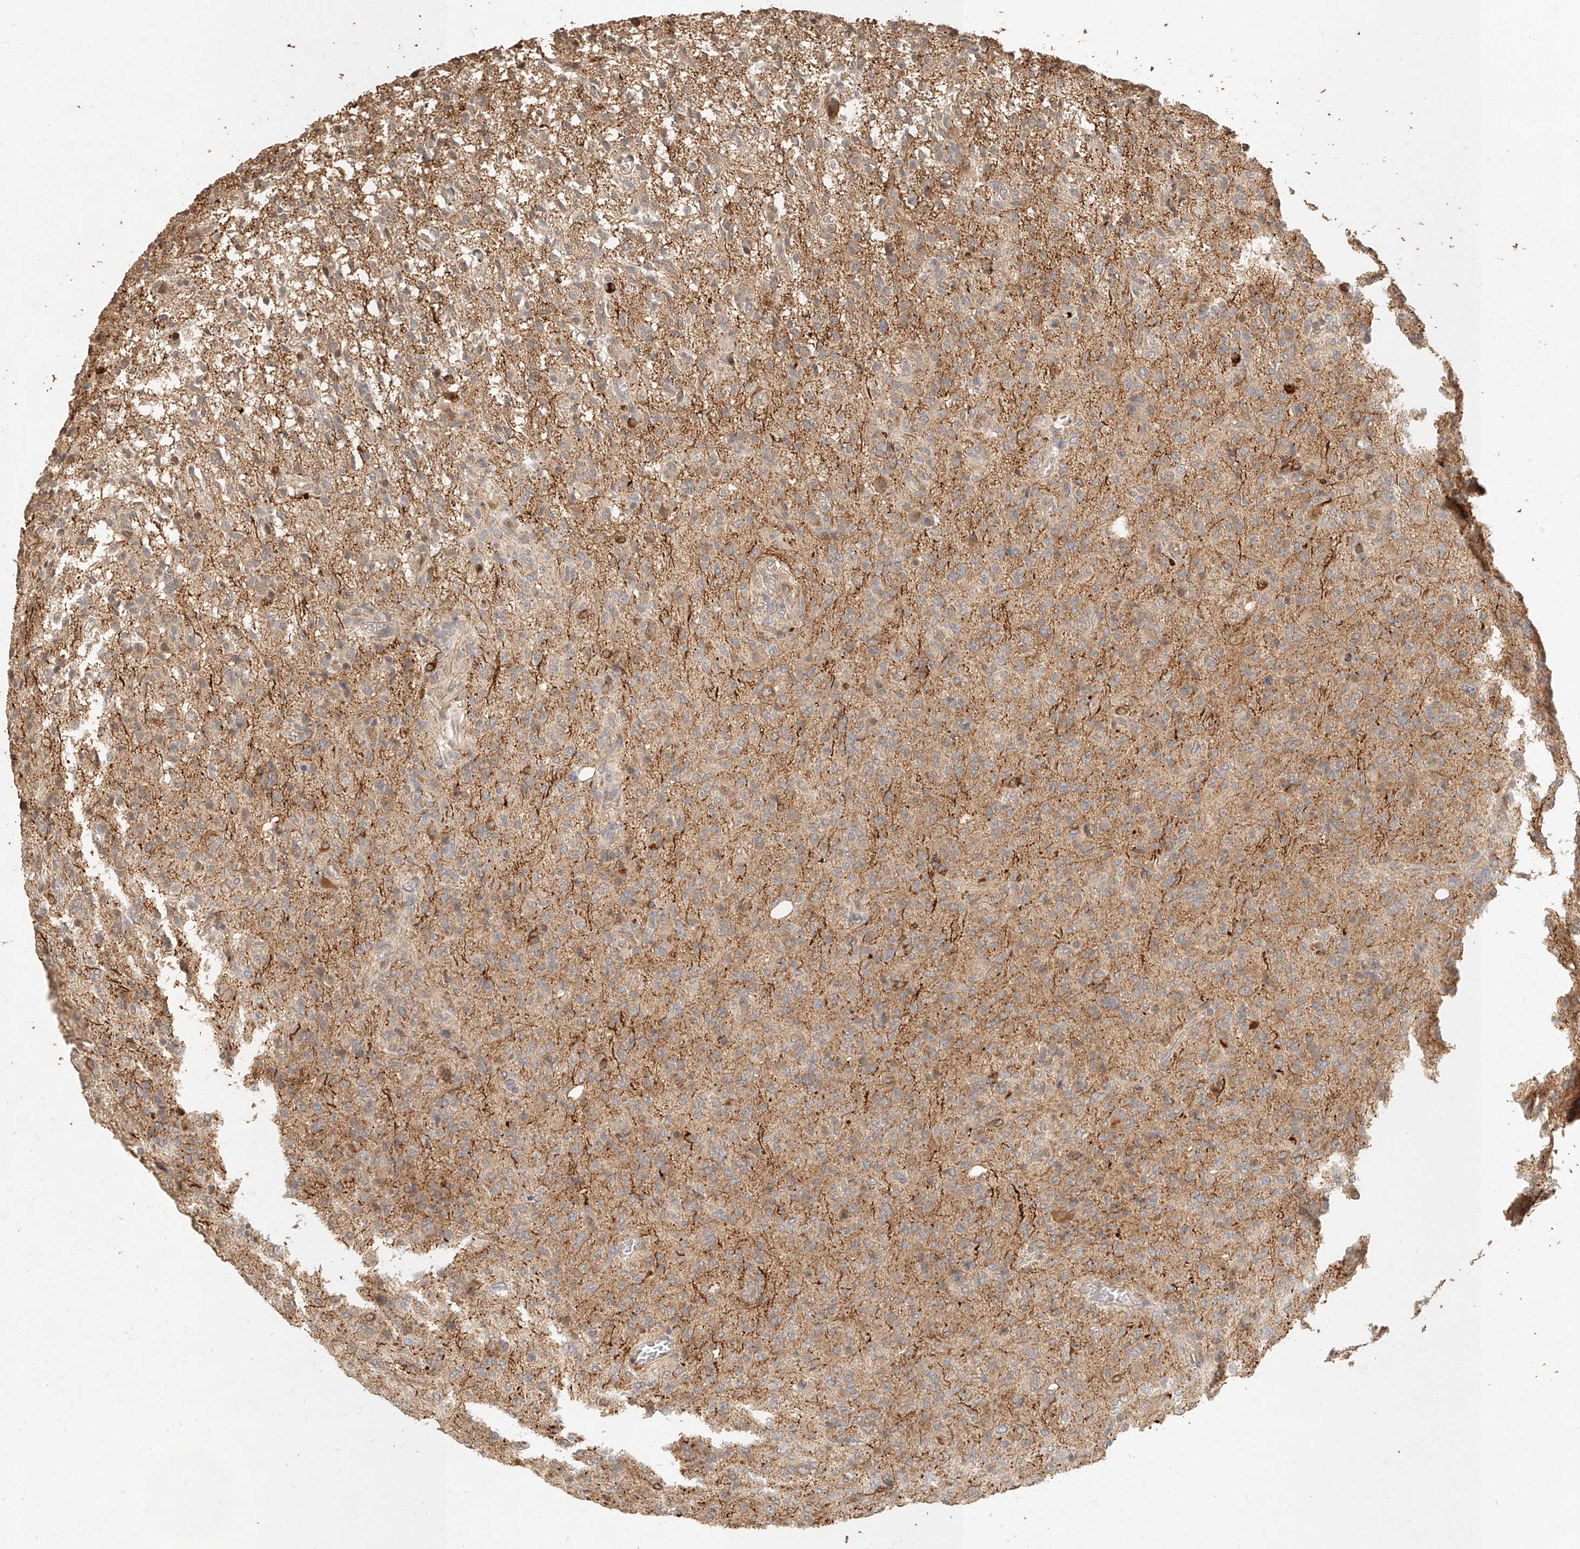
{"staining": {"intensity": "weak", "quantity": ">75%", "location": "cytoplasmic/membranous"}, "tissue": "glioma", "cell_type": "Tumor cells", "image_type": "cancer", "snomed": [{"axis": "morphology", "description": "Glioma, malignant, High grade"}, {"axis": "topography", "description": "Brain"}], "caption": "Protein staining exhibits weak cytoplasmic/membranous positivity in approximately >75% of tumor cells in malignant high-grade glioma. (DAB (3,3'-diaminobenzidine) IHC, brown staining for protein, blue staining for nuclei).", "gene": "NAP1L1", "patient": {"sex": "female", "age": 57}}